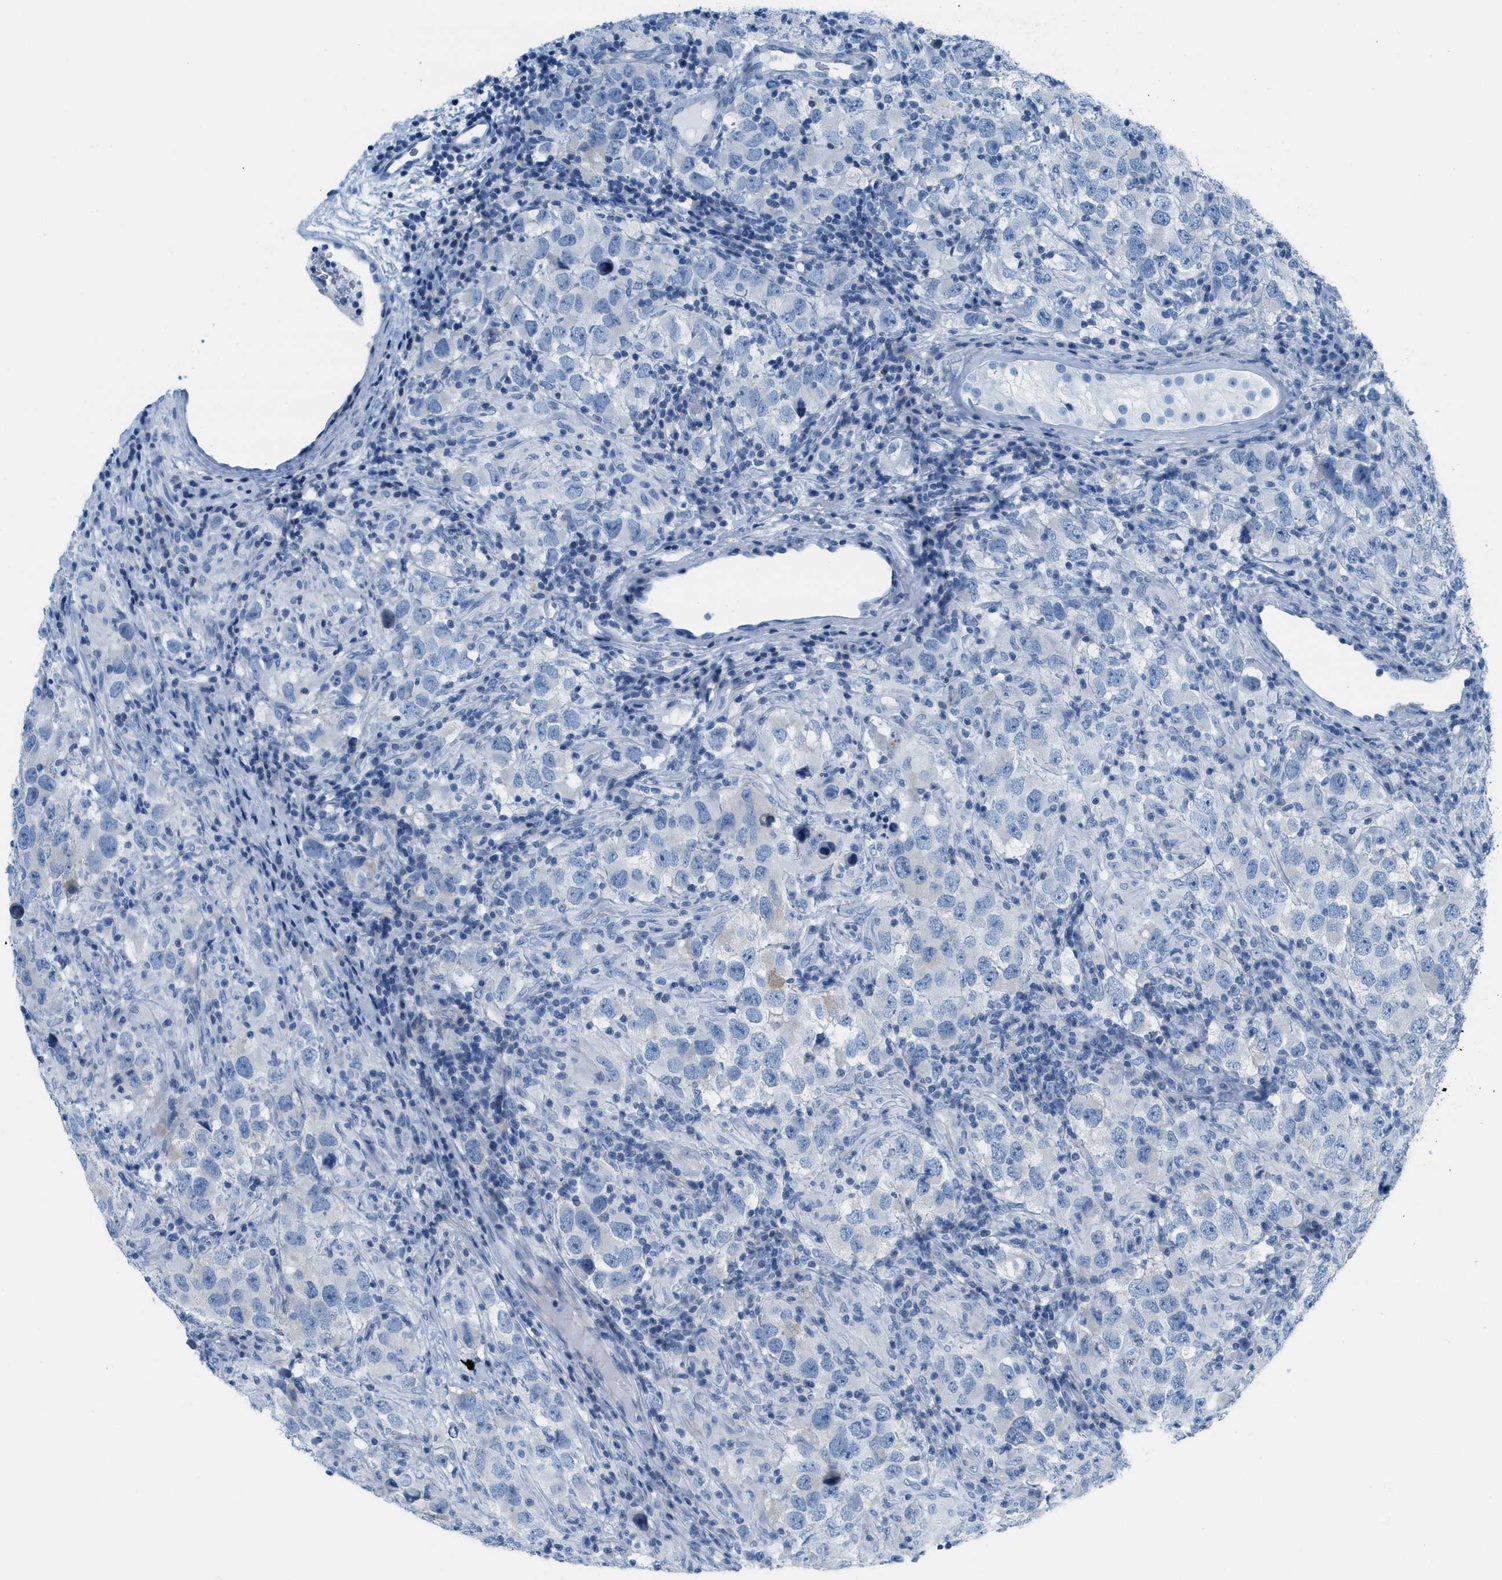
{"staining": {"intensity": "negative", "quantity": "none", "location": "none"}, "tissue": "testis cancer", "cell_type": "Tumor cells", "image_type": "cancer", "snomed": [{"axis": "morphology", "description": "Carcinoma, Embryonal, NOS"}, {"axis": "topography", "description": "Testis"}], "caption": "An immunohistochemistry (IHC) image of testis cancer (embryonal carcinoma) is shown. There is no staining in tumor cells of testis cancer (embryonal carcinoma). (DAB (3,3'-diaminobenzidine) IHC visualized using brightfield microscopy, high magnification).", "gene": "ASGR1", "patient": {"sex": "male", "age": 21}}